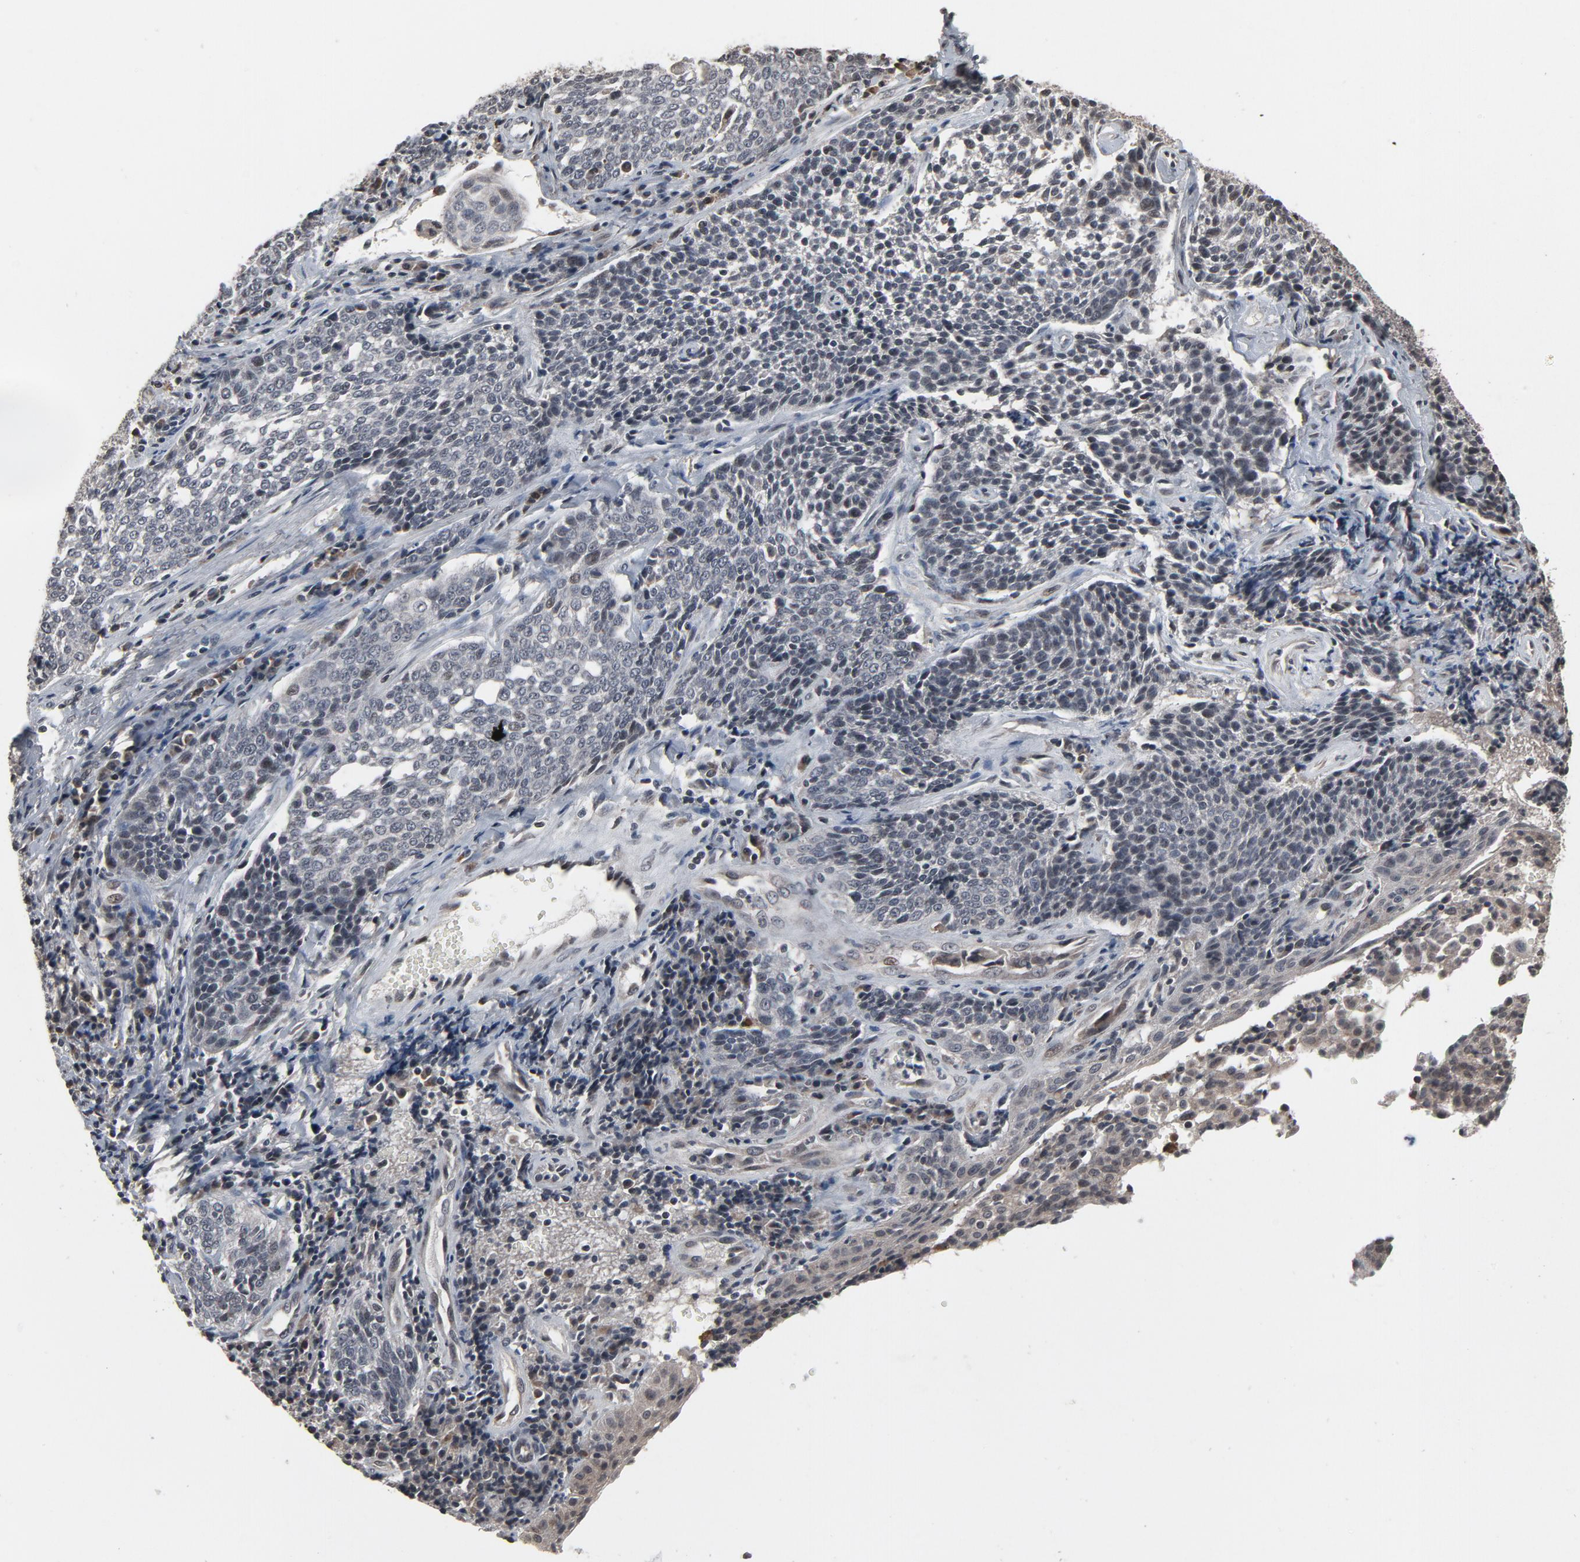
{"staining": {"intensity": "weak", "quantity": "<25%", "location": "nuclear"}, "tissue": "cervical cancer", "cell_type": "Tumor cells", "image_type": "cancer", "snomed": [{"axis": "morphology", "description": "Squamous cell carcinoma, NOS"}, {"axis": "topography", "description": "Cervix"}], "caption": "This is a histopathology image of immunohistochemistry (IHC) staining of cervical squamous cell carcinoma, which shows no staining in tumor cells.", "gene": "POM121", "patient": {"sex": "female", "age": 34}}